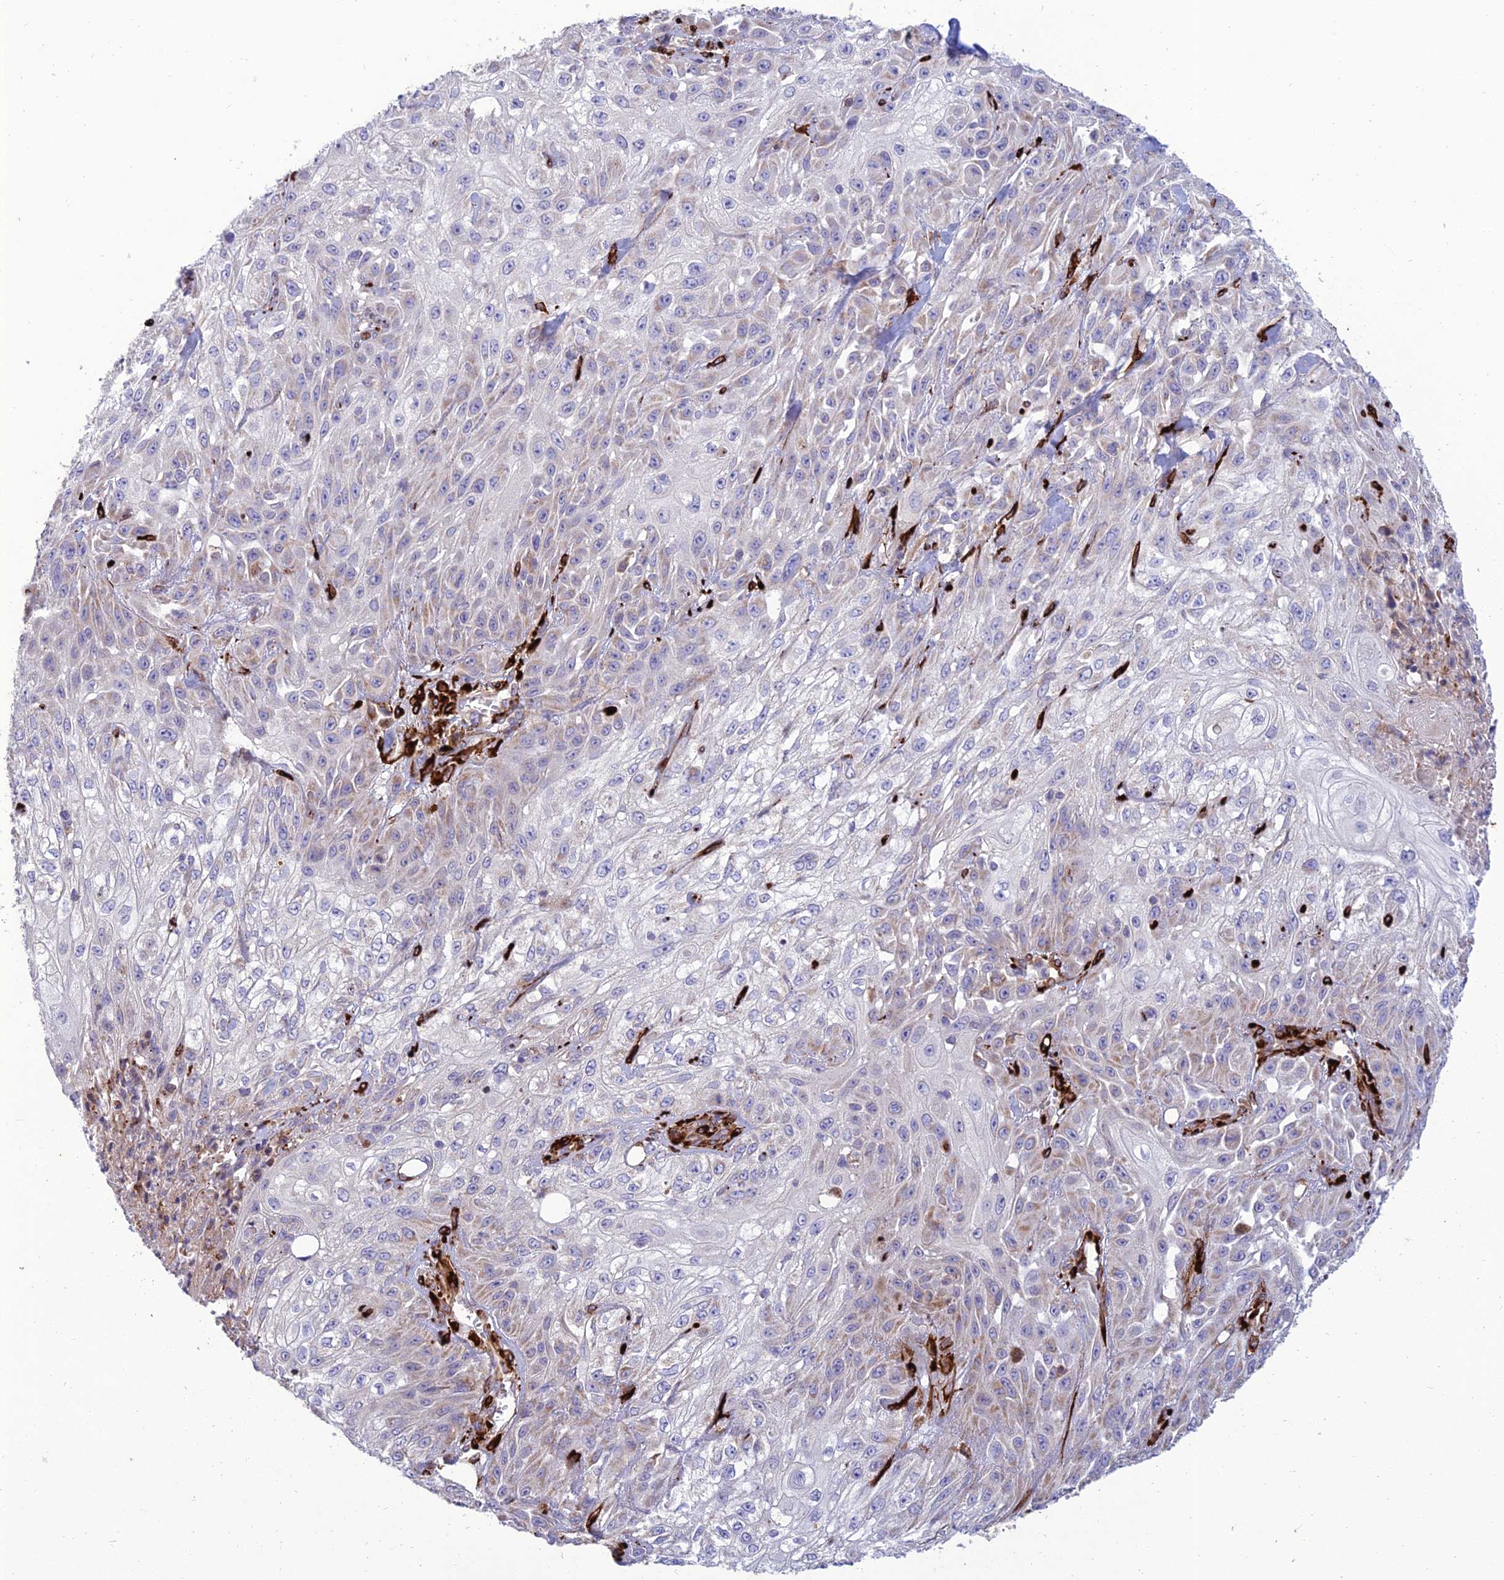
{"staining": {"intensity": "weak", "quantity": "<25%", "location": "cytoplasmic/membranous"}, "tissue": "skin cancer", "cell_type": "Tumor cells", "image_type": "cancer", "snomed": [{"axis": "morphology", "description": "Squamous cell carcinoma, NOS"}, {"axis": "morphology", "description": "Squamous cell carcinoma, metastatic, NOS"}, {"axis": "topography", "description": "Skin"}, {"axis": "topography", "description": "Lymph node"}], "caption": "DAB immunohistochemical staining of human skin cancer displays no significant expression in tumor cells.", "gene": "RCN3", "patient": {"sex": "male", "age": 75}}